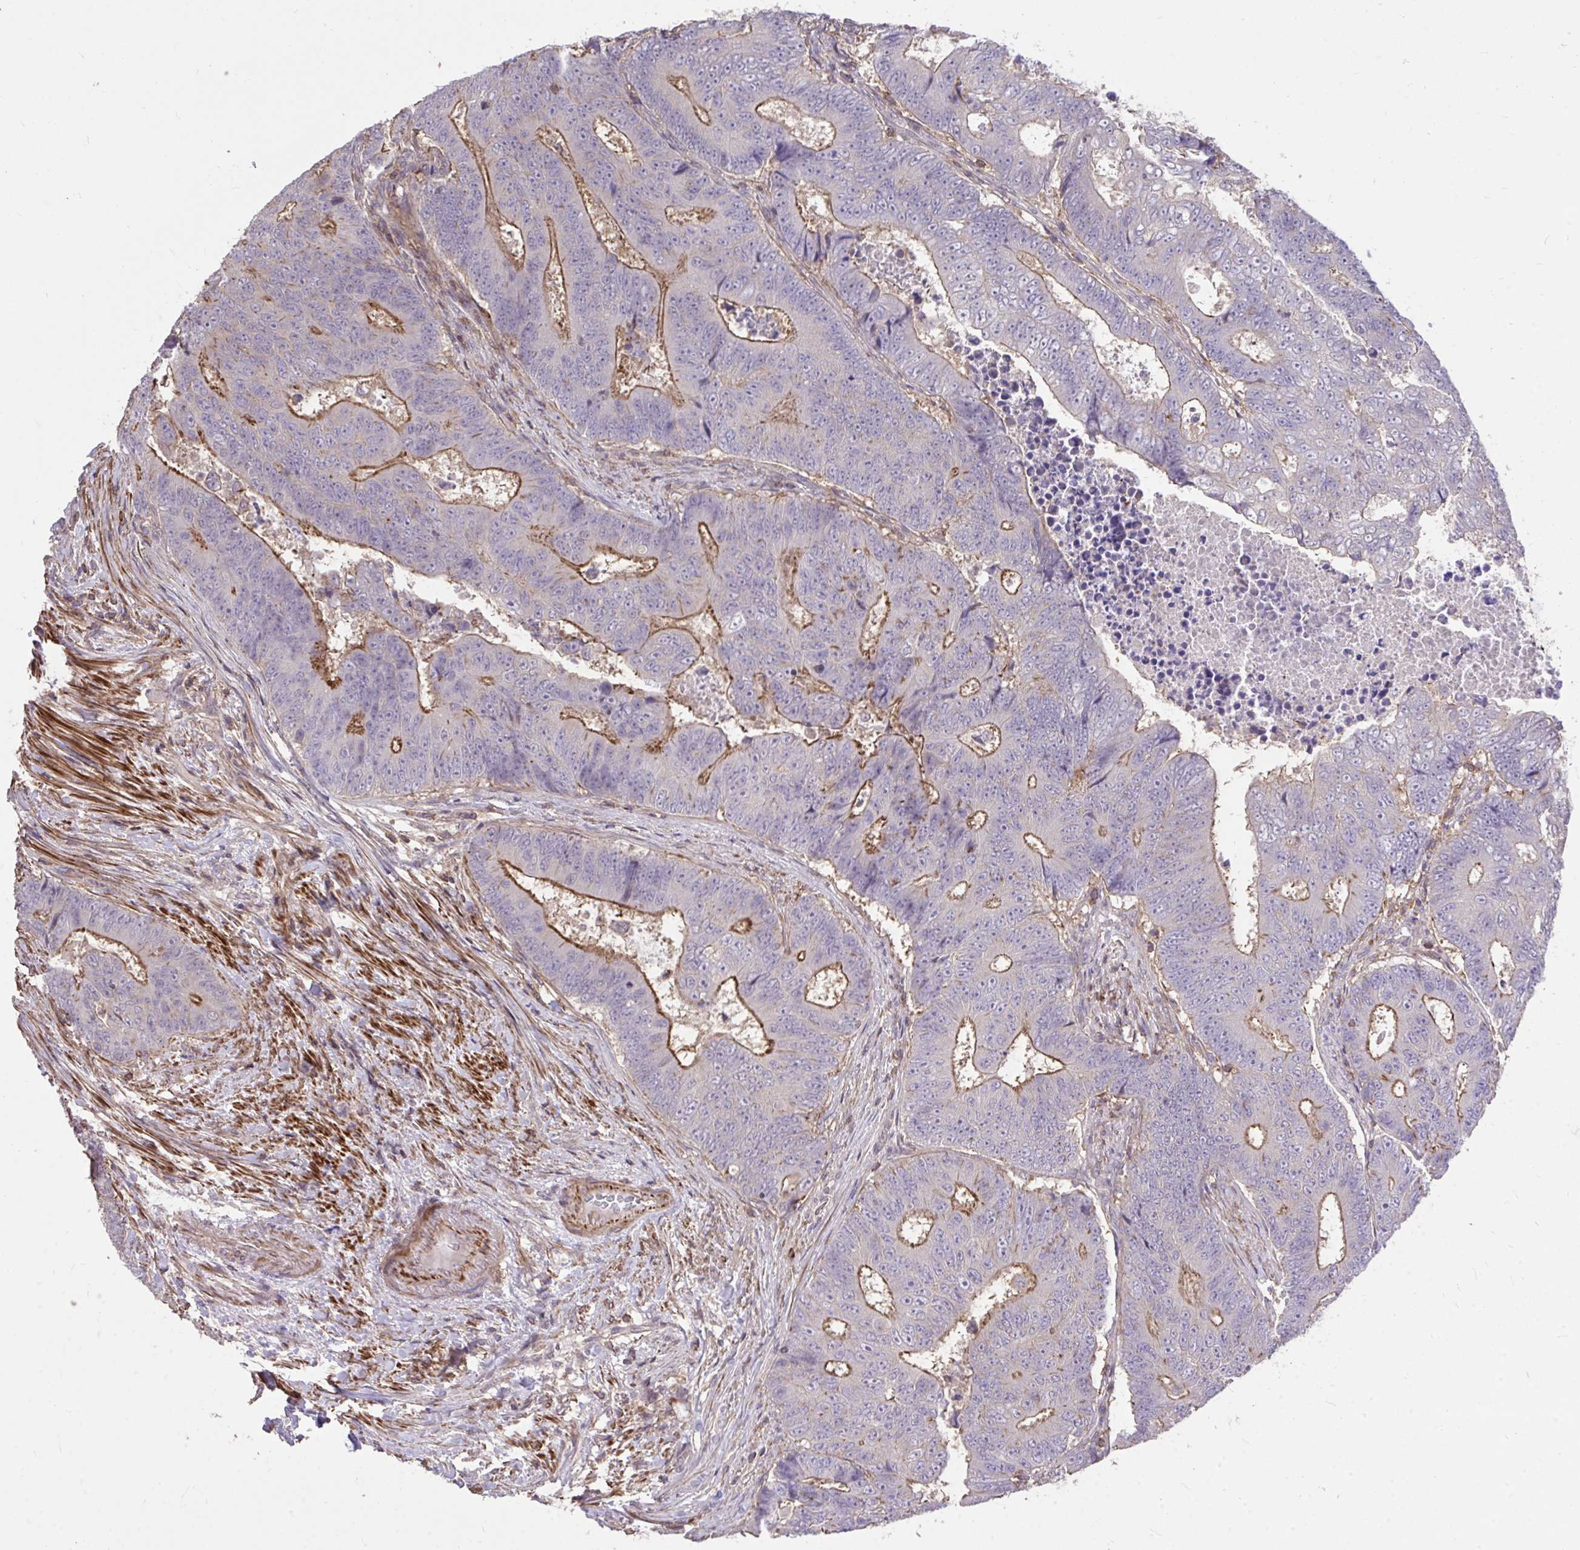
{"staining": {"intensity": "moderate", "quantity": "25%-75%", "location": "cytoplasmic/membranous"}, "tissue": "colorectal cancer", "cell_type": "Tumor cells", "image_type": "cancer", "snomed": [{"axis": "morphology", "description": "Adenocarcinoma, NOS"}, {"axis": "topography", "description": "Colon"}], "caption": "DAB immunohistochemical staining of colorectal cancer (adenocarcinoma) exhibits moderate cytoplasmic/membranous protein expression in about 25%-75% of tumor cells.", "gene": "IGFL2", "patient": {"sex": "female", "age": 48}}